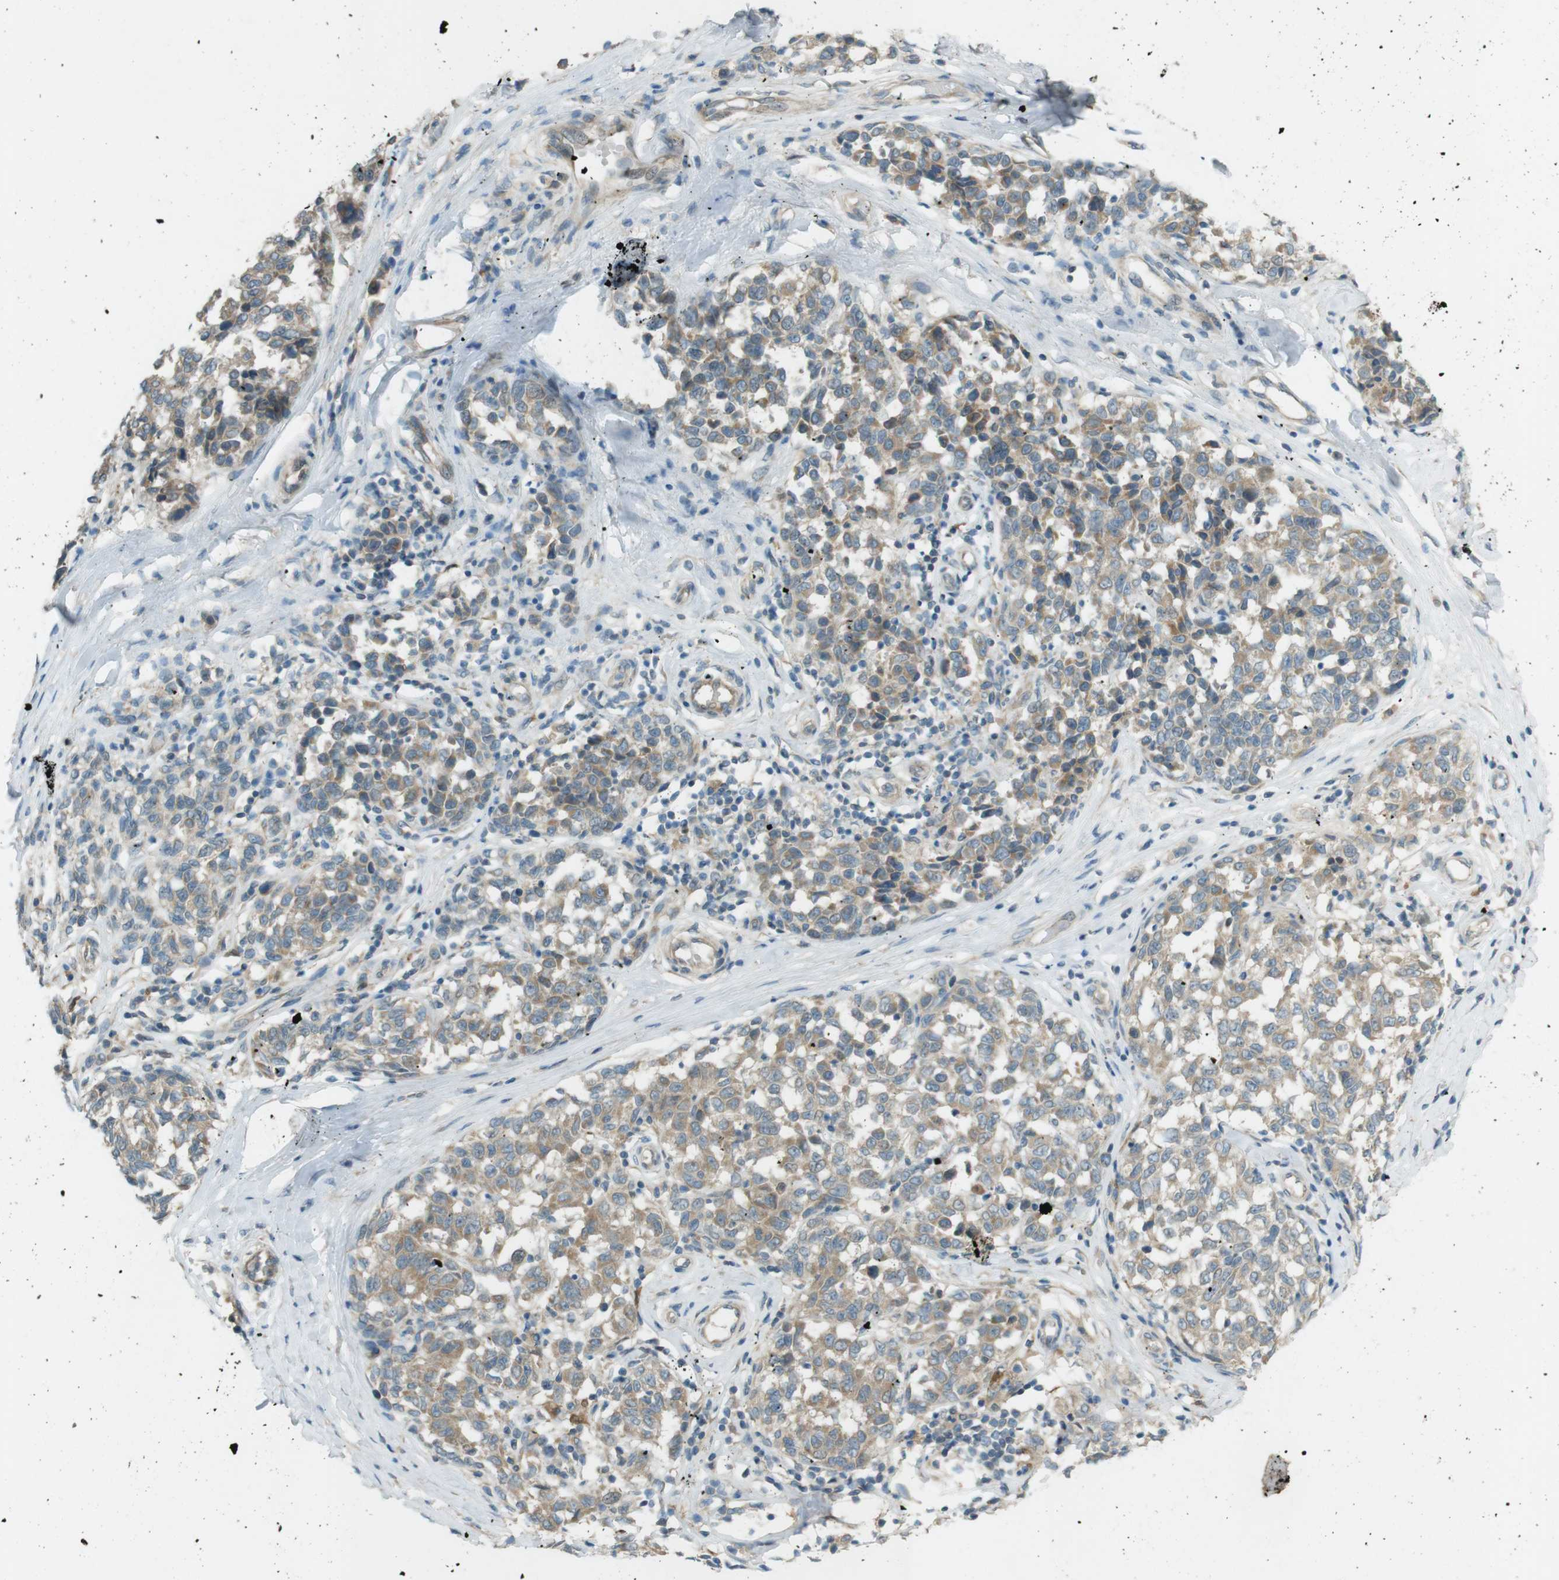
{"staining": {"intensity": "moderate", "quantity": ">75%", "location": "cytoplasmic/membranous"}, "tissue": "melanoma", "cell_type": "Tumor cells", "image_type": "cancer", "snomed": [{"axis": "morphology", "description": "Malignant melanoma, NOS"}, {"axis": "topography", "description": "Skin"}], "caption": "Protein analysis of melanoma tissue exhibits moderate cytoplasmic/membranous staining in approximately >75% of tumor cells. Ihc stains the protein in brown and the nuclei are stained blue.", "gene": "TMEM41B", "patient": {"sex": "female", "age": 64}}